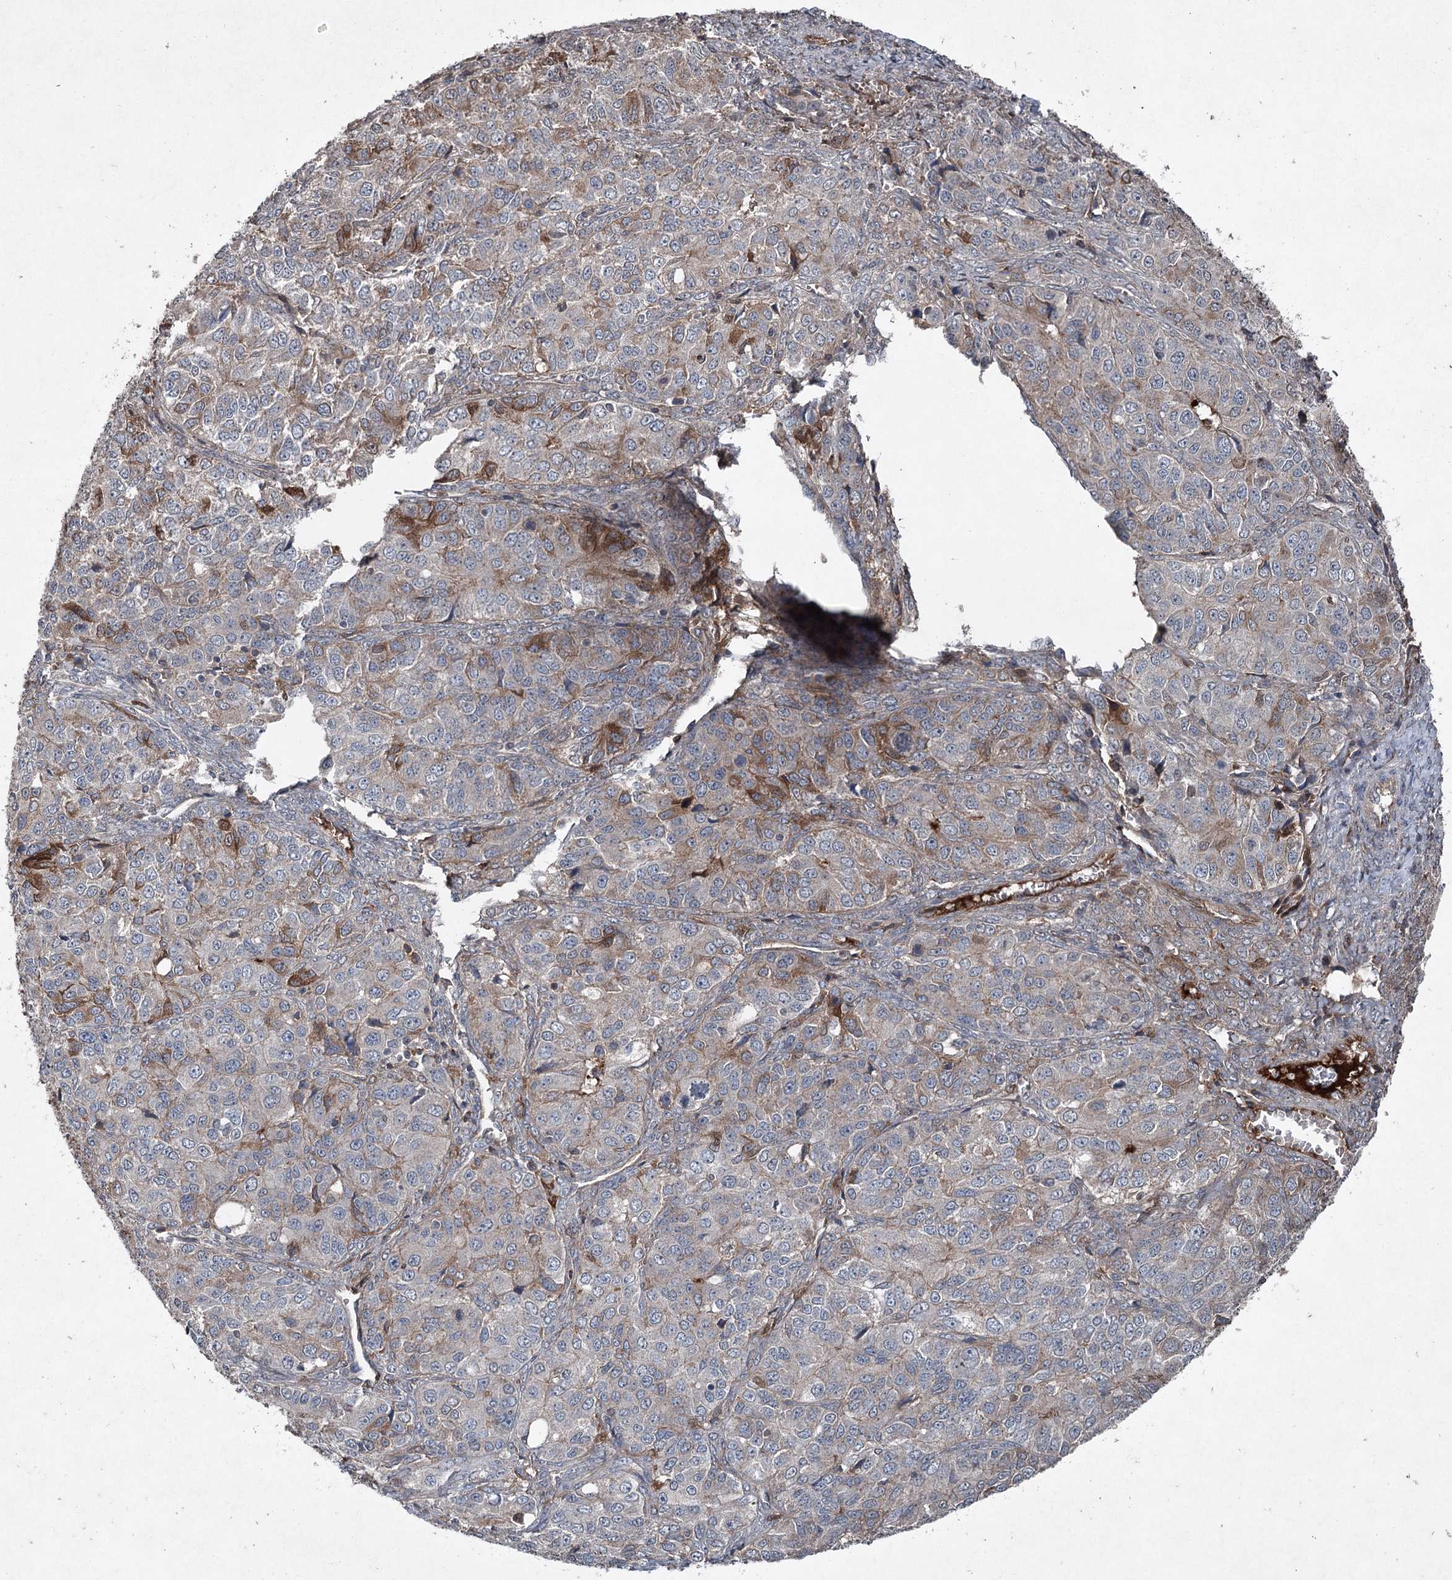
{"staining": {"intensity": "moderate", "quantity": "<25%", "location": "cytoplasmic/membranous"}, "tissue": "ovarian cancer", "cell_type": "Tumor cells", "image_type": "cancer", "snomed": [{"axis": "morphology", "description": "Carcinoma, endometroid"}, {"axis": "topography", "description": "Ovary"}], "caption": "This photomicrograph reveals ovarian cancer stained with immunohistochemistry (IHC) to label a protein in brown. The cytoplasmic/membranous of tumor cells show moderate positivity for the protein. Nuclei are counter-stained blue.", "gene": "PGLYRP2", "patient": {"sex": "female", "age": 51}}